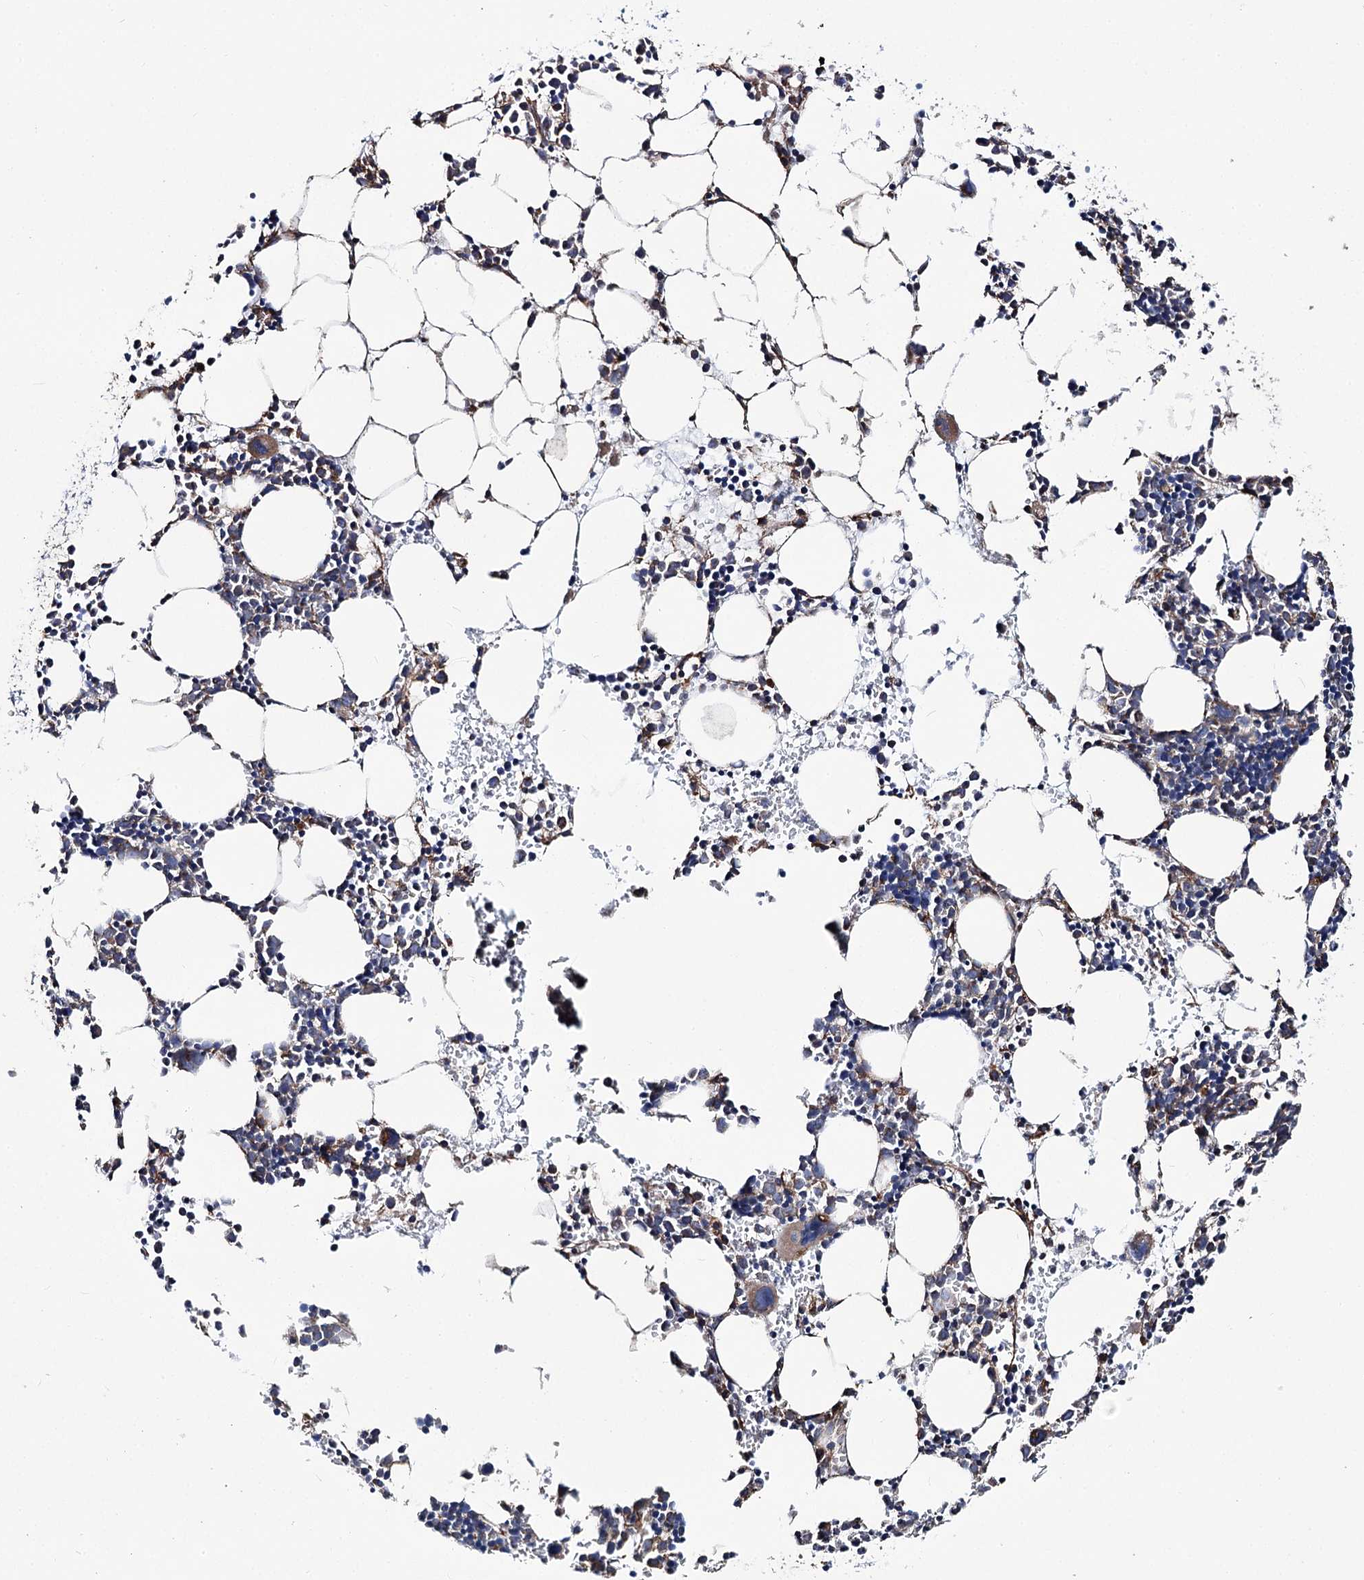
{"staining": {"intensity": "weak", "quantity": "<25%", "location": "cytoplasmic/membranous"}, "tissue": "bone marrow", "cell_type": "Hematopoietic cells", "image_type": "normal", "snomed": [{"axis": "morphology", "description": "Normal tissue, NOS"}, {"axis": "topography", "description": "Bone marrow"}], "caption": "Immunohistochemistry (IHC) photomicrograph of benign bone marrow stained for a protein (brown), which exhibits no positivity in hematopoietic cells.", "gene": "MSANTD2", "patient": {"sex": "female", "age": 89}}